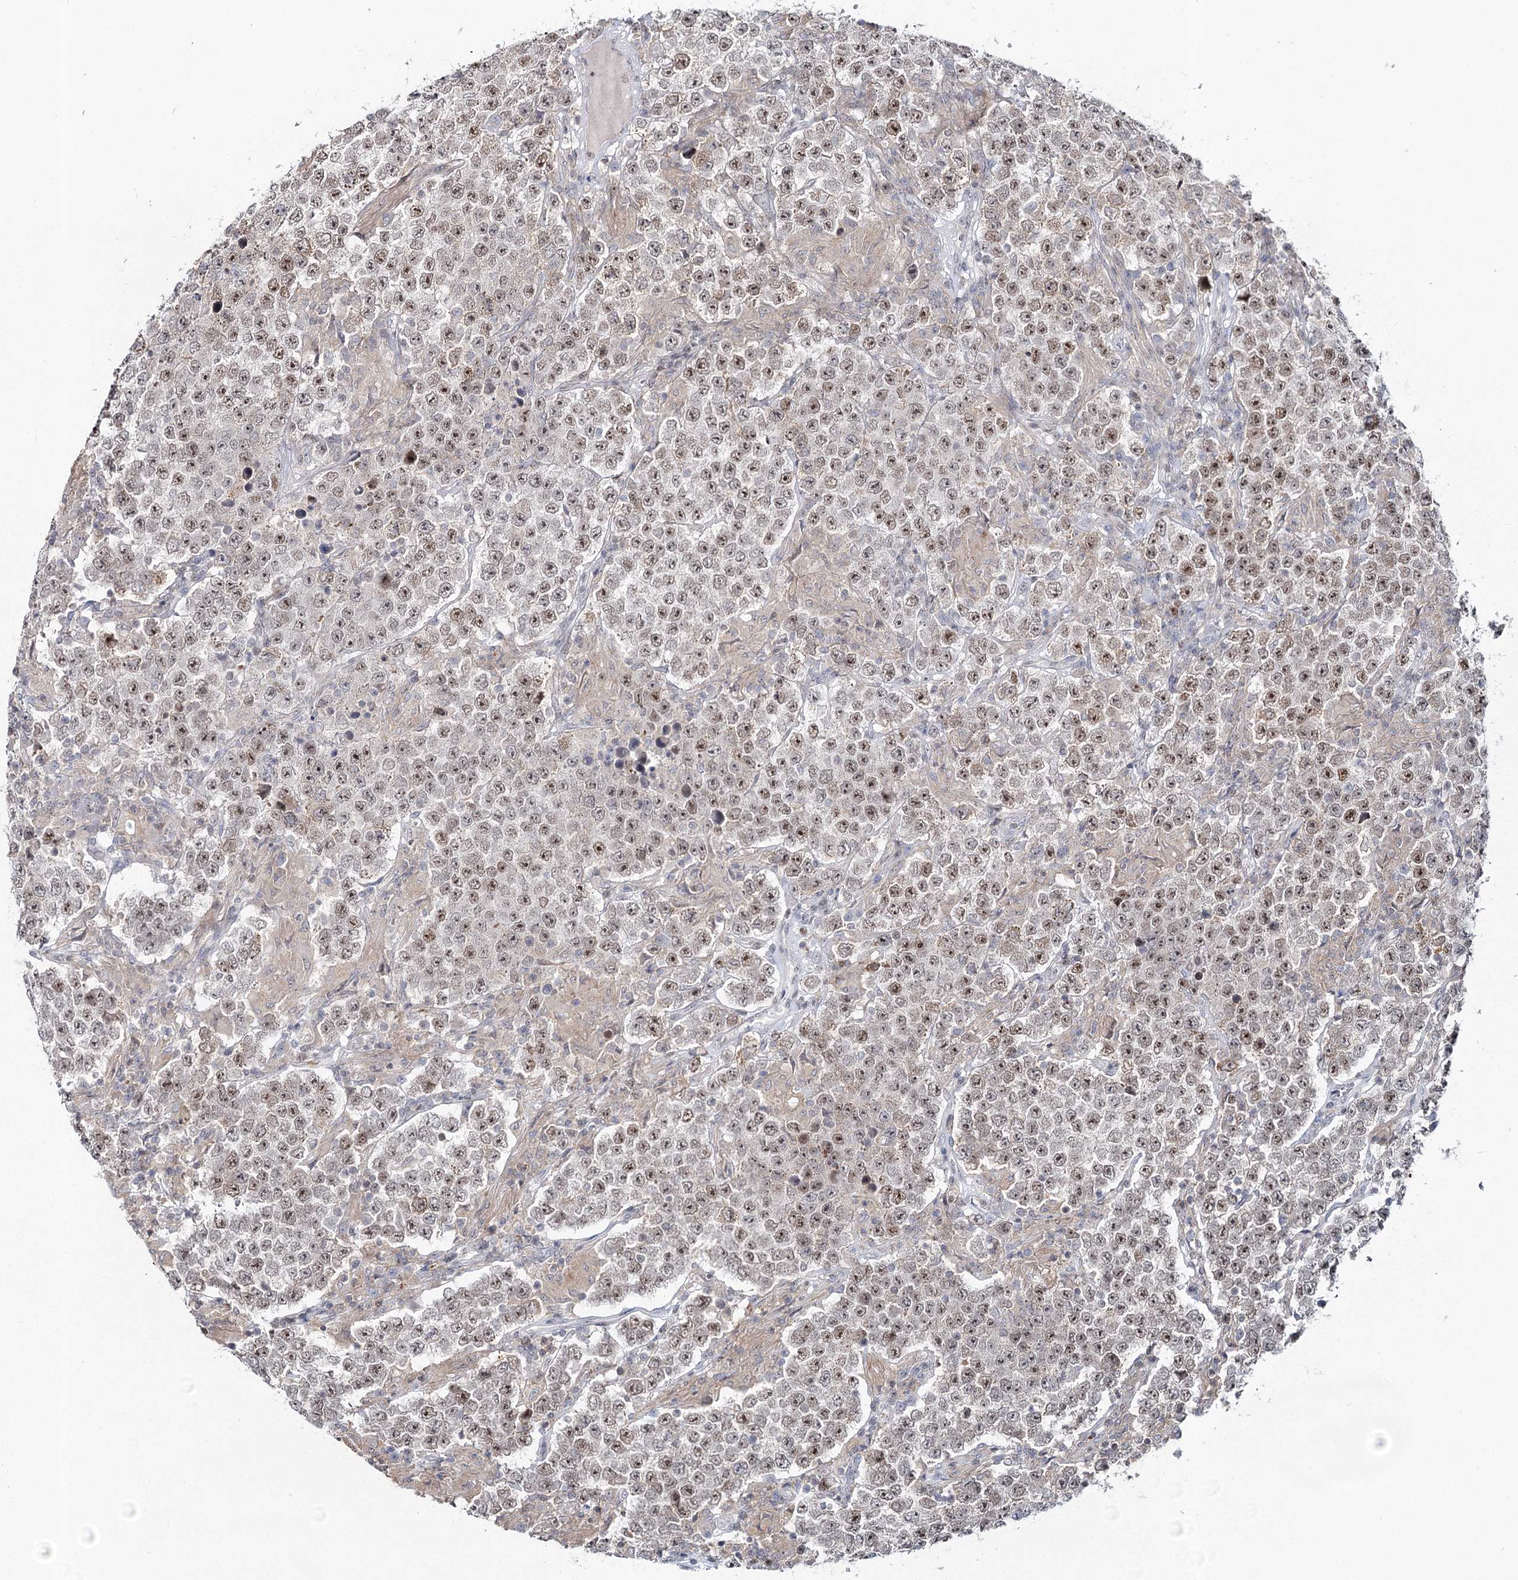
{"staining": {"intensity": "moderate", "quantity": ">75%", "location": "nuclear"}, "tissue": "testis cancer", "cell_type": "Tumor cells", "image_type": "cancer", "snomed": [{"axis": "morphology", "description": "Normal tissue, NOS"}, {"axis": "morphology", "description": "Urothelial carcinoma, High grade"}, {"axis": "morphology", "description": "Seminoma, NOS"}, {"axis": "morphology", "description": "Carcinoma, Embryonal, NOS"}, {"axis": "topography", "description": "Urinary bladder"}, {"axis": "topography", "description": "Testis"}], "caption": "This is an image of IHC staining of testis cancer, which shows moderate expression in the nuclear of tumor cells.", "gene": "ZC3H8", "patient": {"sex": "male", "age": 41}}